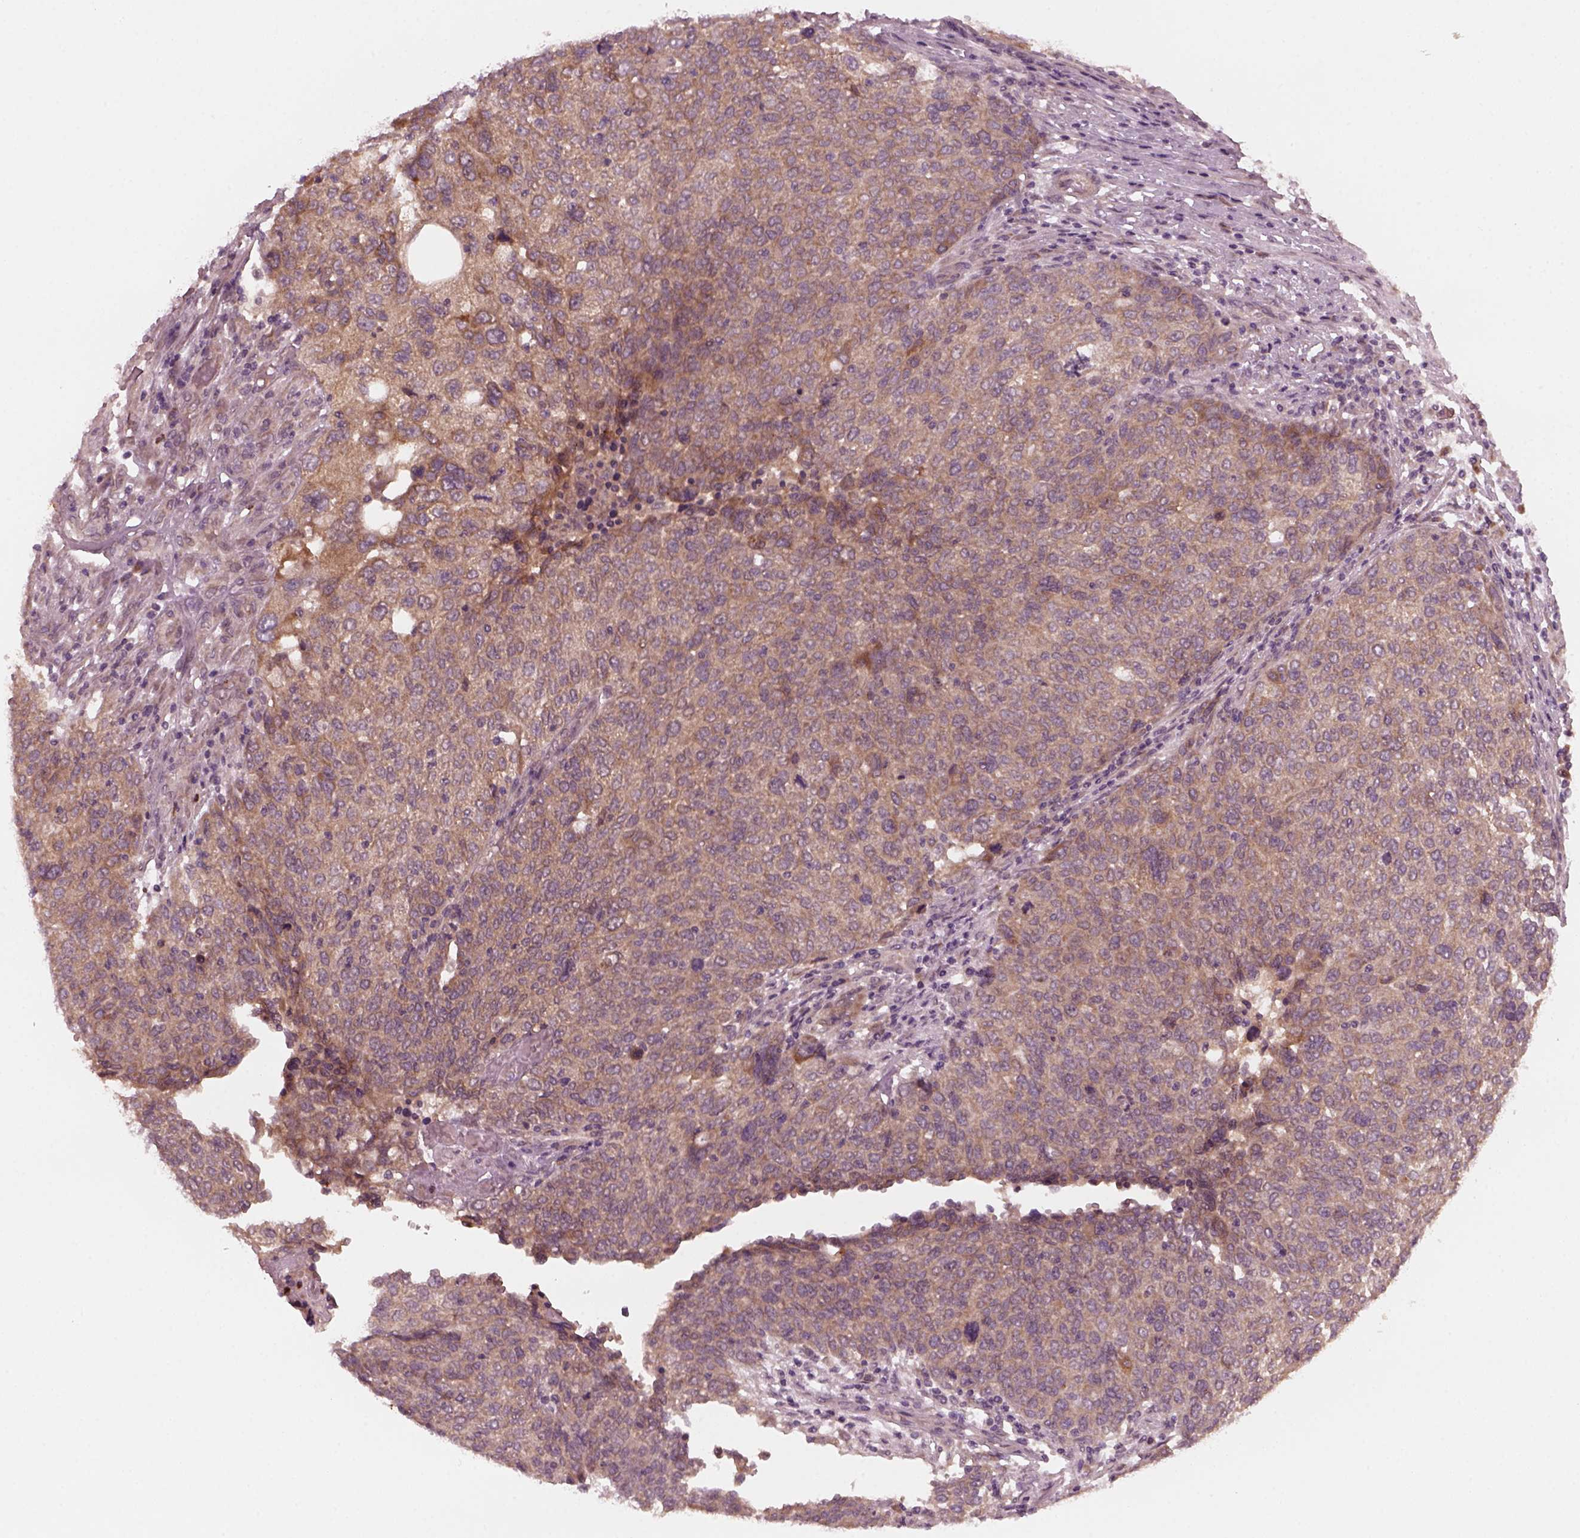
{"staining": {"intensity": "moderate", "quantity": "25%-75%", "location": "cytoplasmic/membranous"}, "tissue": "ovarian cancer", "cell_type": "Tumor cells", "image_type": "cancer", "snomed": [{"axis": "morphology", "description": "Carcinoma, endometroid"}, {"axis": "topography", "description": "Ovary"}], "caption": "IHC histopathology image of neoplastic tissue: ovarian endometroid carcinoma stained using immunohistochemistry shows medium levels of moderate protein expression localized specifically in the cytoplasmic/membranous of tumor cells, appearing as a cytoplasmic/membranous brown color.", "gene": "FAF2", "patient": {"sex": "female", "age": 58}}